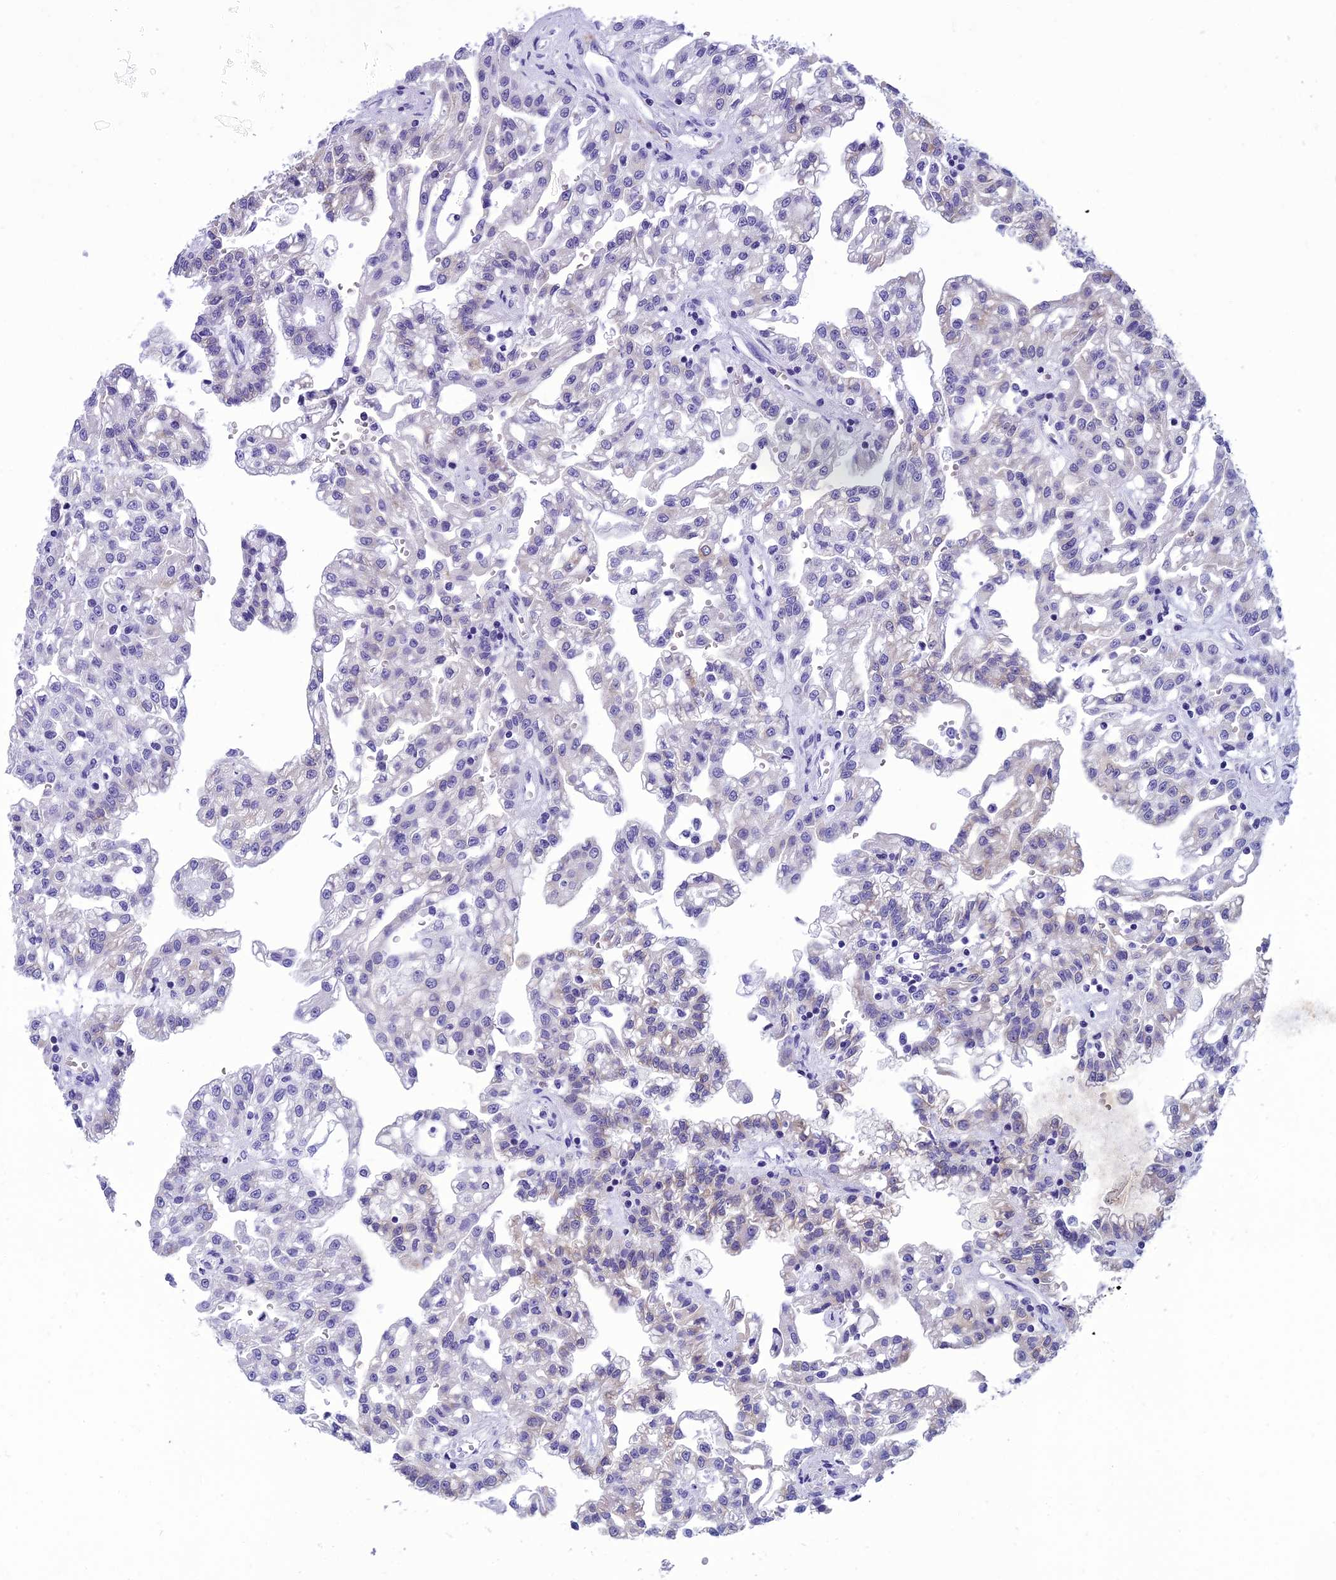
{"staining": {"intensity": "negative", "quantity": "none", "location": "none"}, "tissue": "renal cancer", "cell_type": "Tumor cells", "image_type": "cancer", "snomed": [{"axis": "morphology", "description": "Adenocarcinoma, NOS"}, {"axis": "topography", "description": "Kidney"}], "caption": "DAB immunohistochemical staining of renal cancer (adenocarcinoma) exhibits no significant expression in tumor cells.", "gene": "KCTD14", "patient": {"sex": "male", "age": 63}}